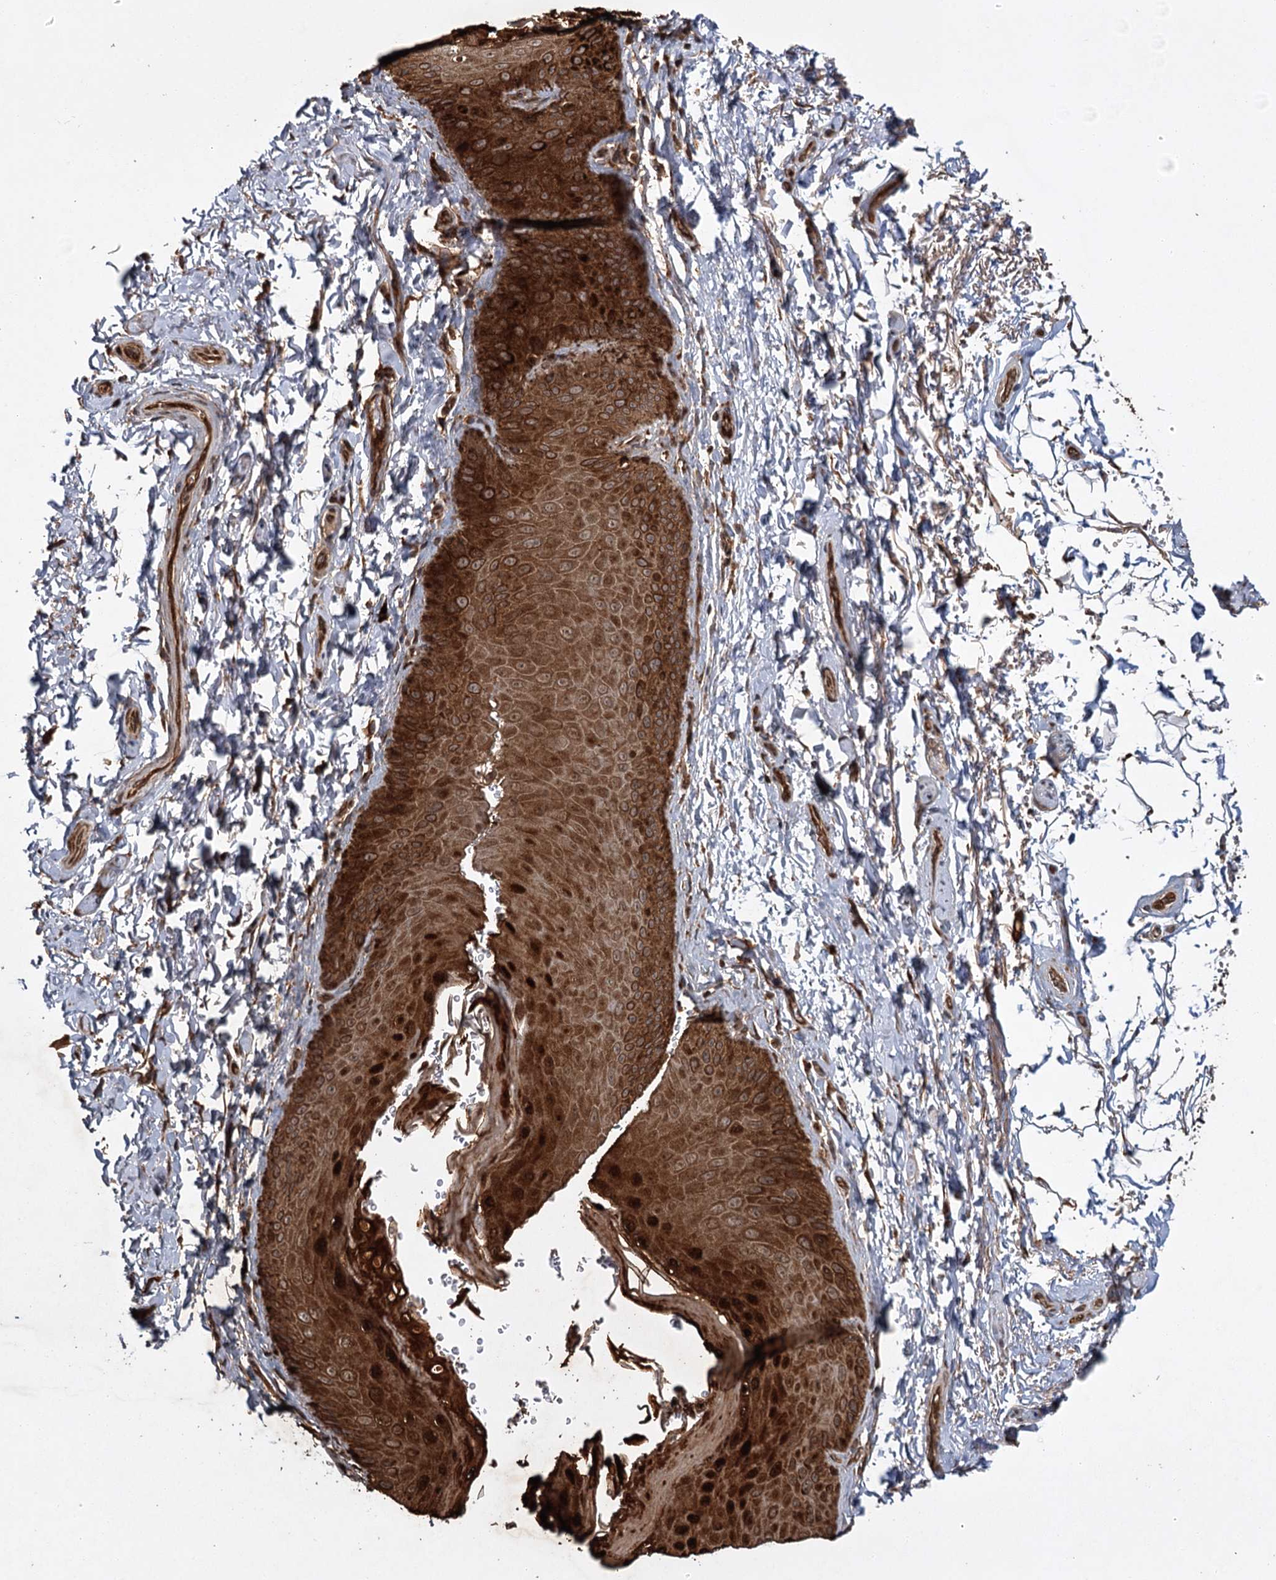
{"staining": {"intensity": "strong", "quantity": ">75%", "location": "cytoplasmic/membranous,nuclear"}, "tissue": "skin", "cell_type": "Epidermal cells", "image_type": "normal", "snomed": [{"axis": "morphology", "description": "Normal tissue, NOS"}, {"axis": "topography", "description": "Anal"}], "caption": "A brown stain shows strong cytoplasmic/membranous,nuclear positivity of a protein in epidermal cells of normal skin.", "gene": "RPAP3", "patient": {"sex": "male", "age": 44}}